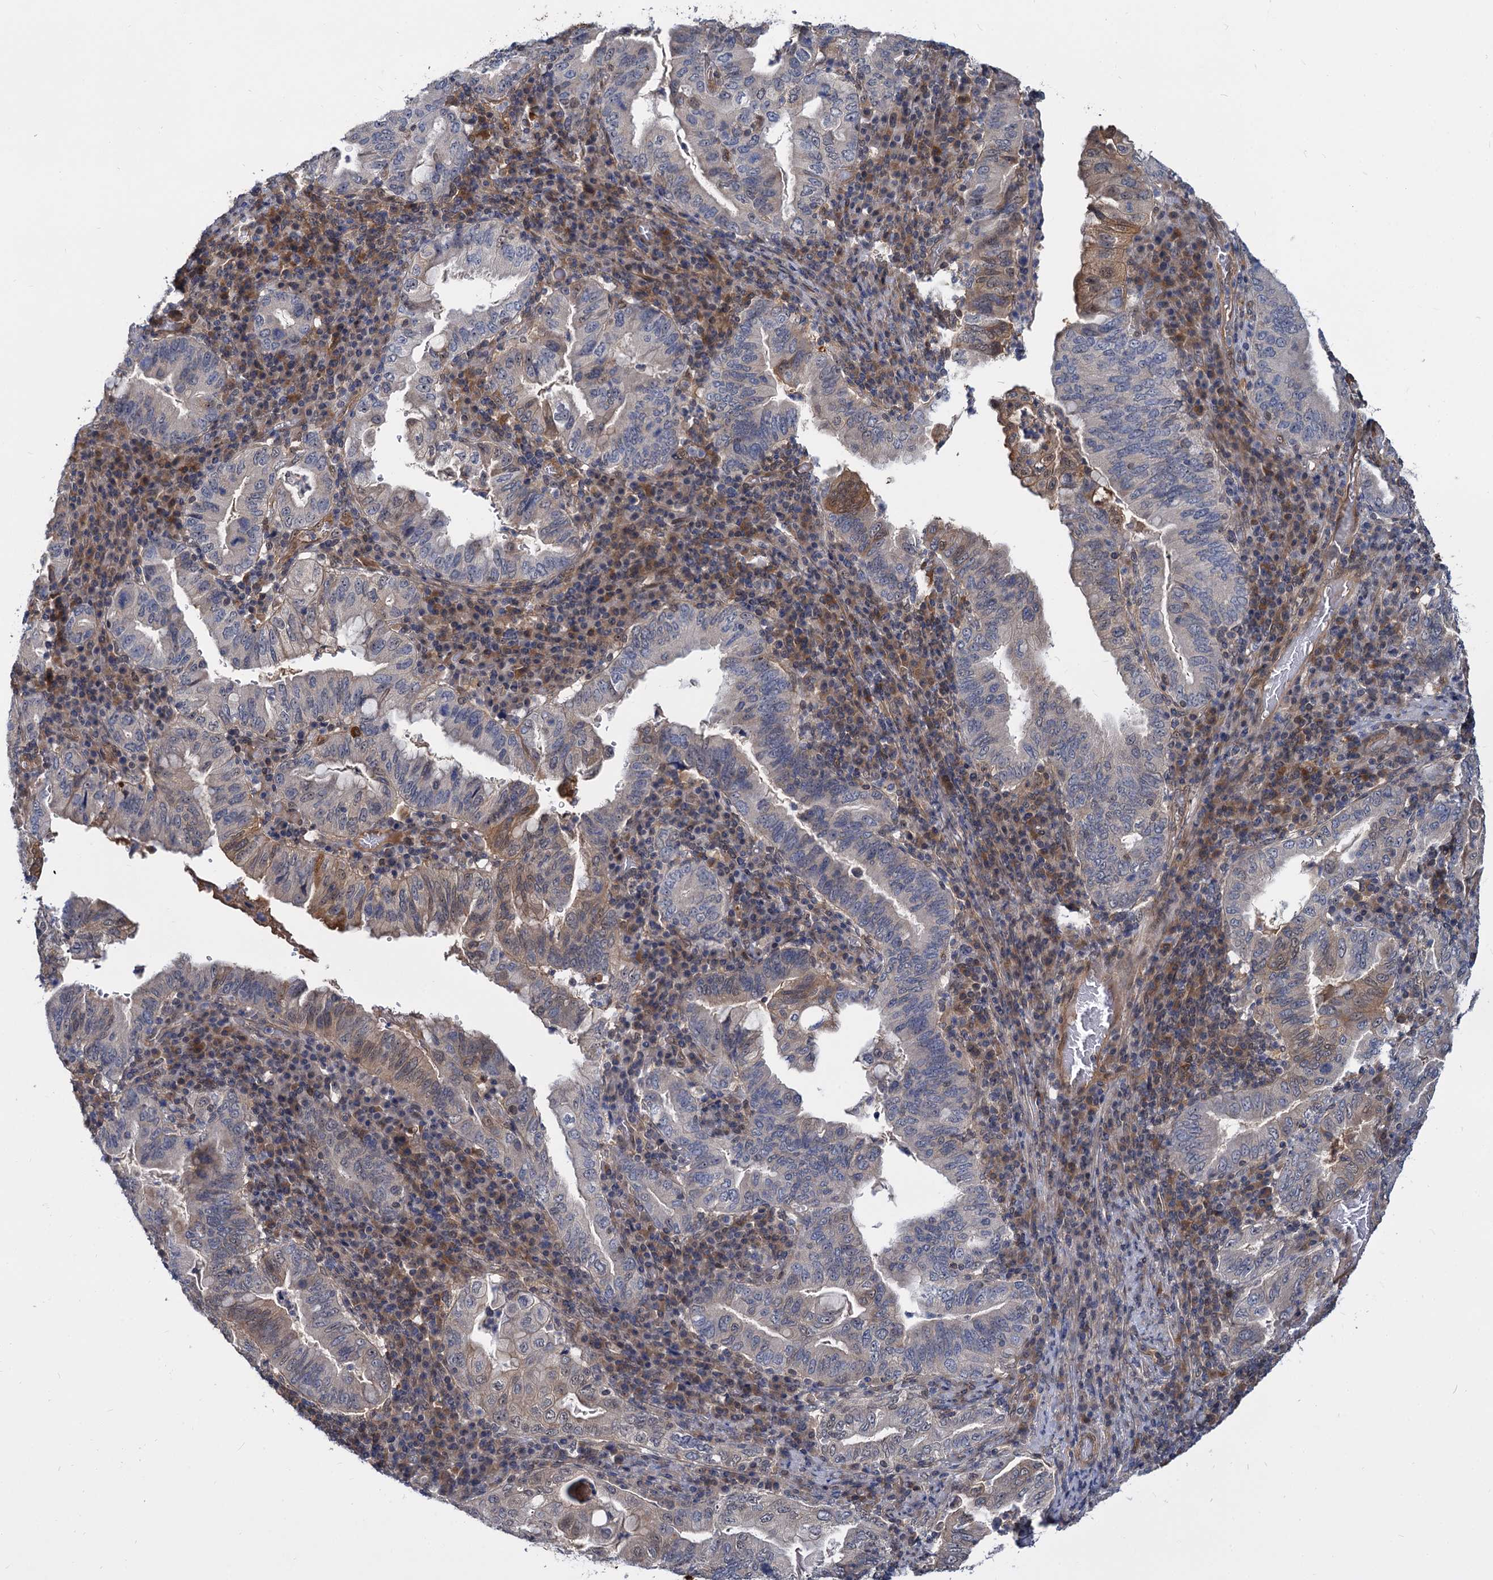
{"staining": {"intensity": "weak", "quantity": "<25%", "location": "cytoplasmic/membranous"}, "tissue": "stomach cancer", "cell_type": "Tumor cells", "image_type": "cancer", "snomed": [{"axis": "morphology", "description": "Normal tissue, NOS"}, {"axis": "morphology", "description": "Adenocarcinoma, NOS"}, {"axis": "topography", "description": "Esophagus"}, {"axis": "topography", "description": "Stomach, upper"}, {"axis": "topography", "description": "Peripheral nerve tissue"}], "caption": "Human stomach cancer (adenocarcinoma) stained for a protein using immunohistochemistry shows no positivity in tumor cells.", "gene": "SNX15", "patient": {"sex": "male", "age": 62}}